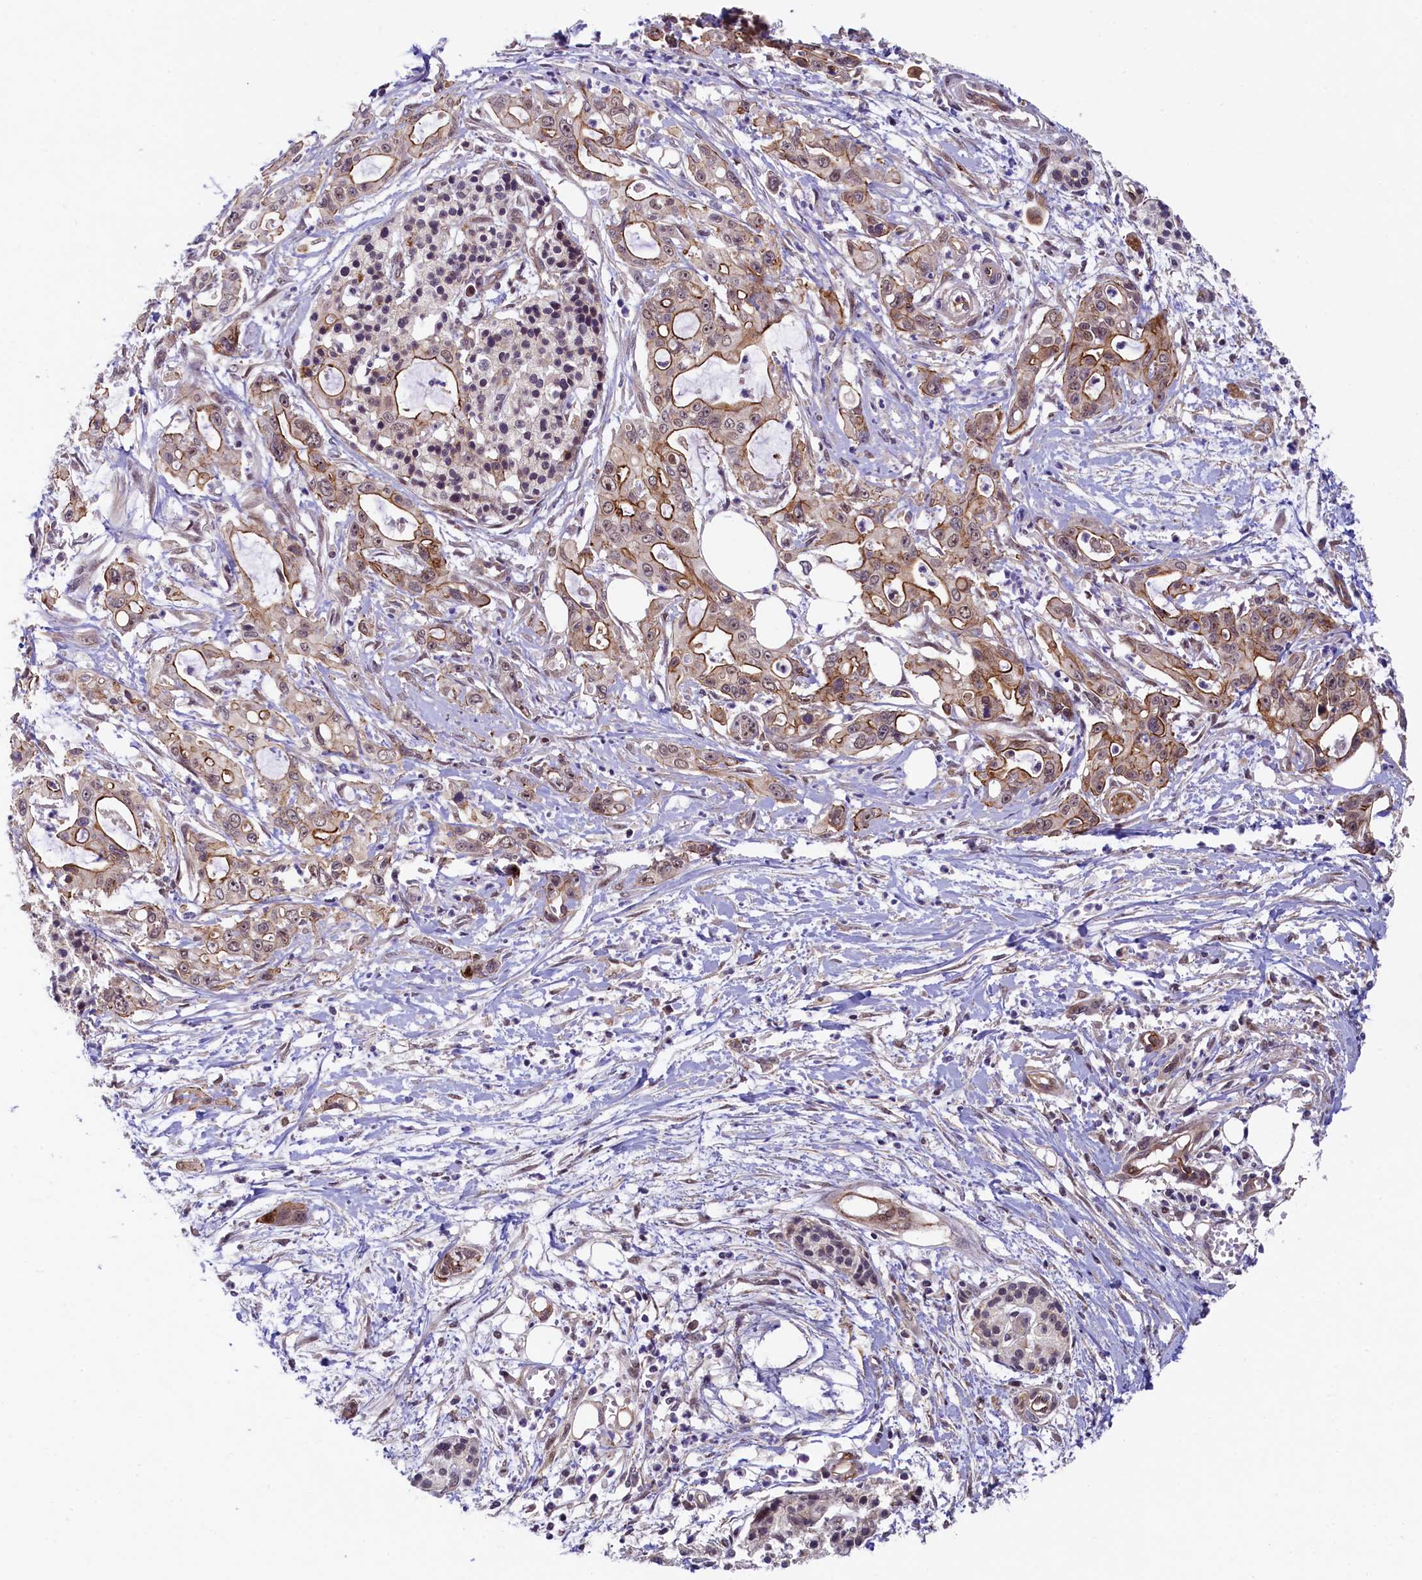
{"staining": {"intensity": "moderate", "quantity": ">75%", "location": "cytoplasmic/membranous"}, "tissue": "pancreatic cancer", "cell_type": "Tumor cells", "image_type": "cancer", "snomed": [{"axis": "morphology", "description": "Adenocarcinoma, NOS"}, {"axis": "topography", "description": "Pancreas"}], "caption": "Immunohistochemistry of adenocarcinoma (pancreatic) demonstrates medium levels of moderate cytoplasmic/membranous positivity in approximately >75% of tumor cells.", "gene": "ARL14EP", "patient": {"sex": "male", "age": 68}}